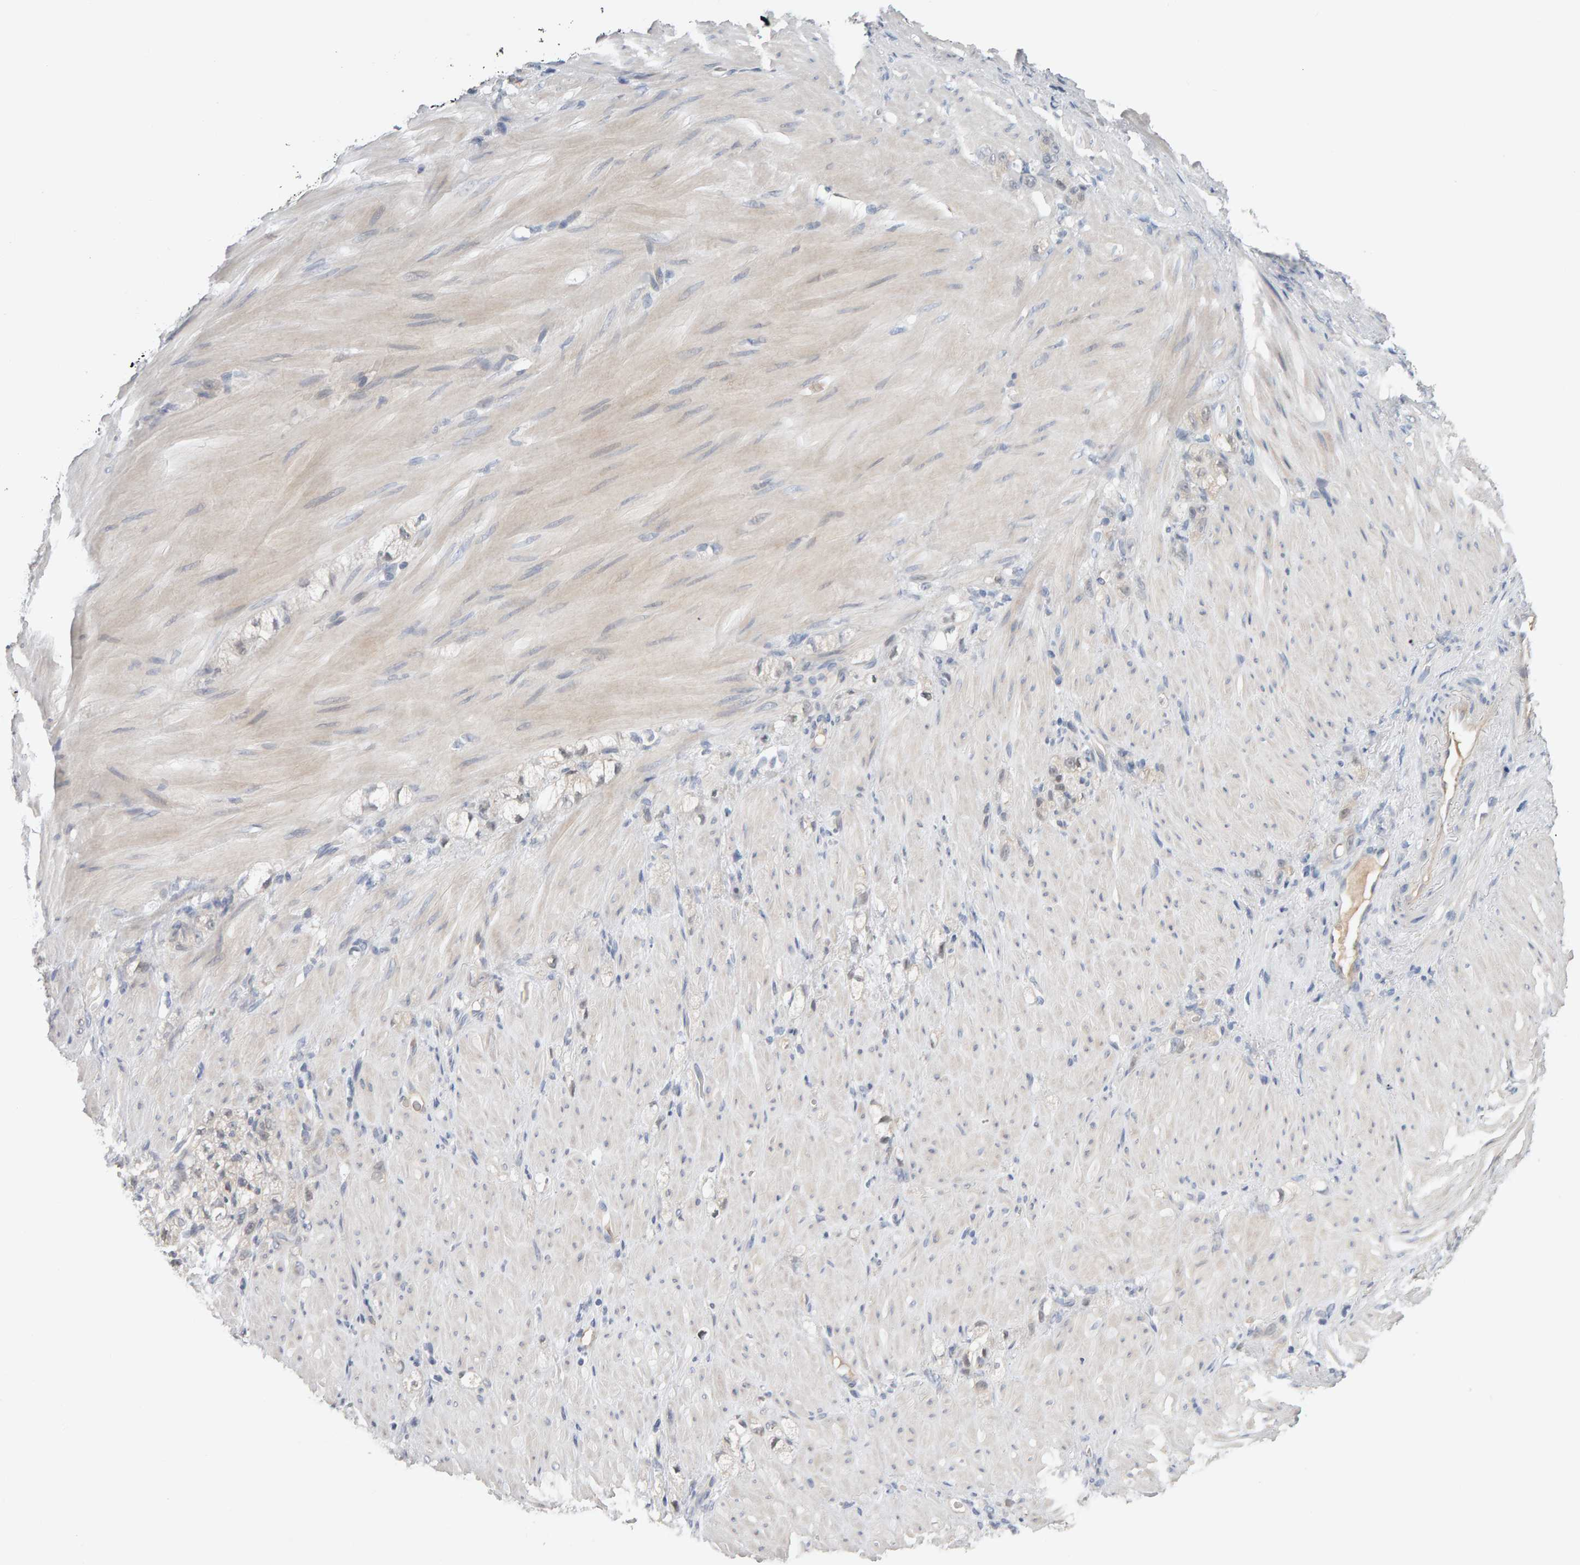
{"staining": {"intensity": "negative", "quantity": "none", "location": "none"}, "tissue": "stomach cancer", "cell_type": "Tumor cells", "image_type": "cancer", "snomed": [{"axis": "morphology", "description": "Normal tissue, NOS"}, {"axis": "morphology", "description": "Adenocarcinoma, NOS"}, {"axis": "topography", "description": "Stomach"}], "caption": "This is an IHC micrograph of human stomach cancer (adenocarcinoma). There is no positivity in tumor cells.", "gene": "GFUS", "patient": {"sex": "male", "age": 82}}